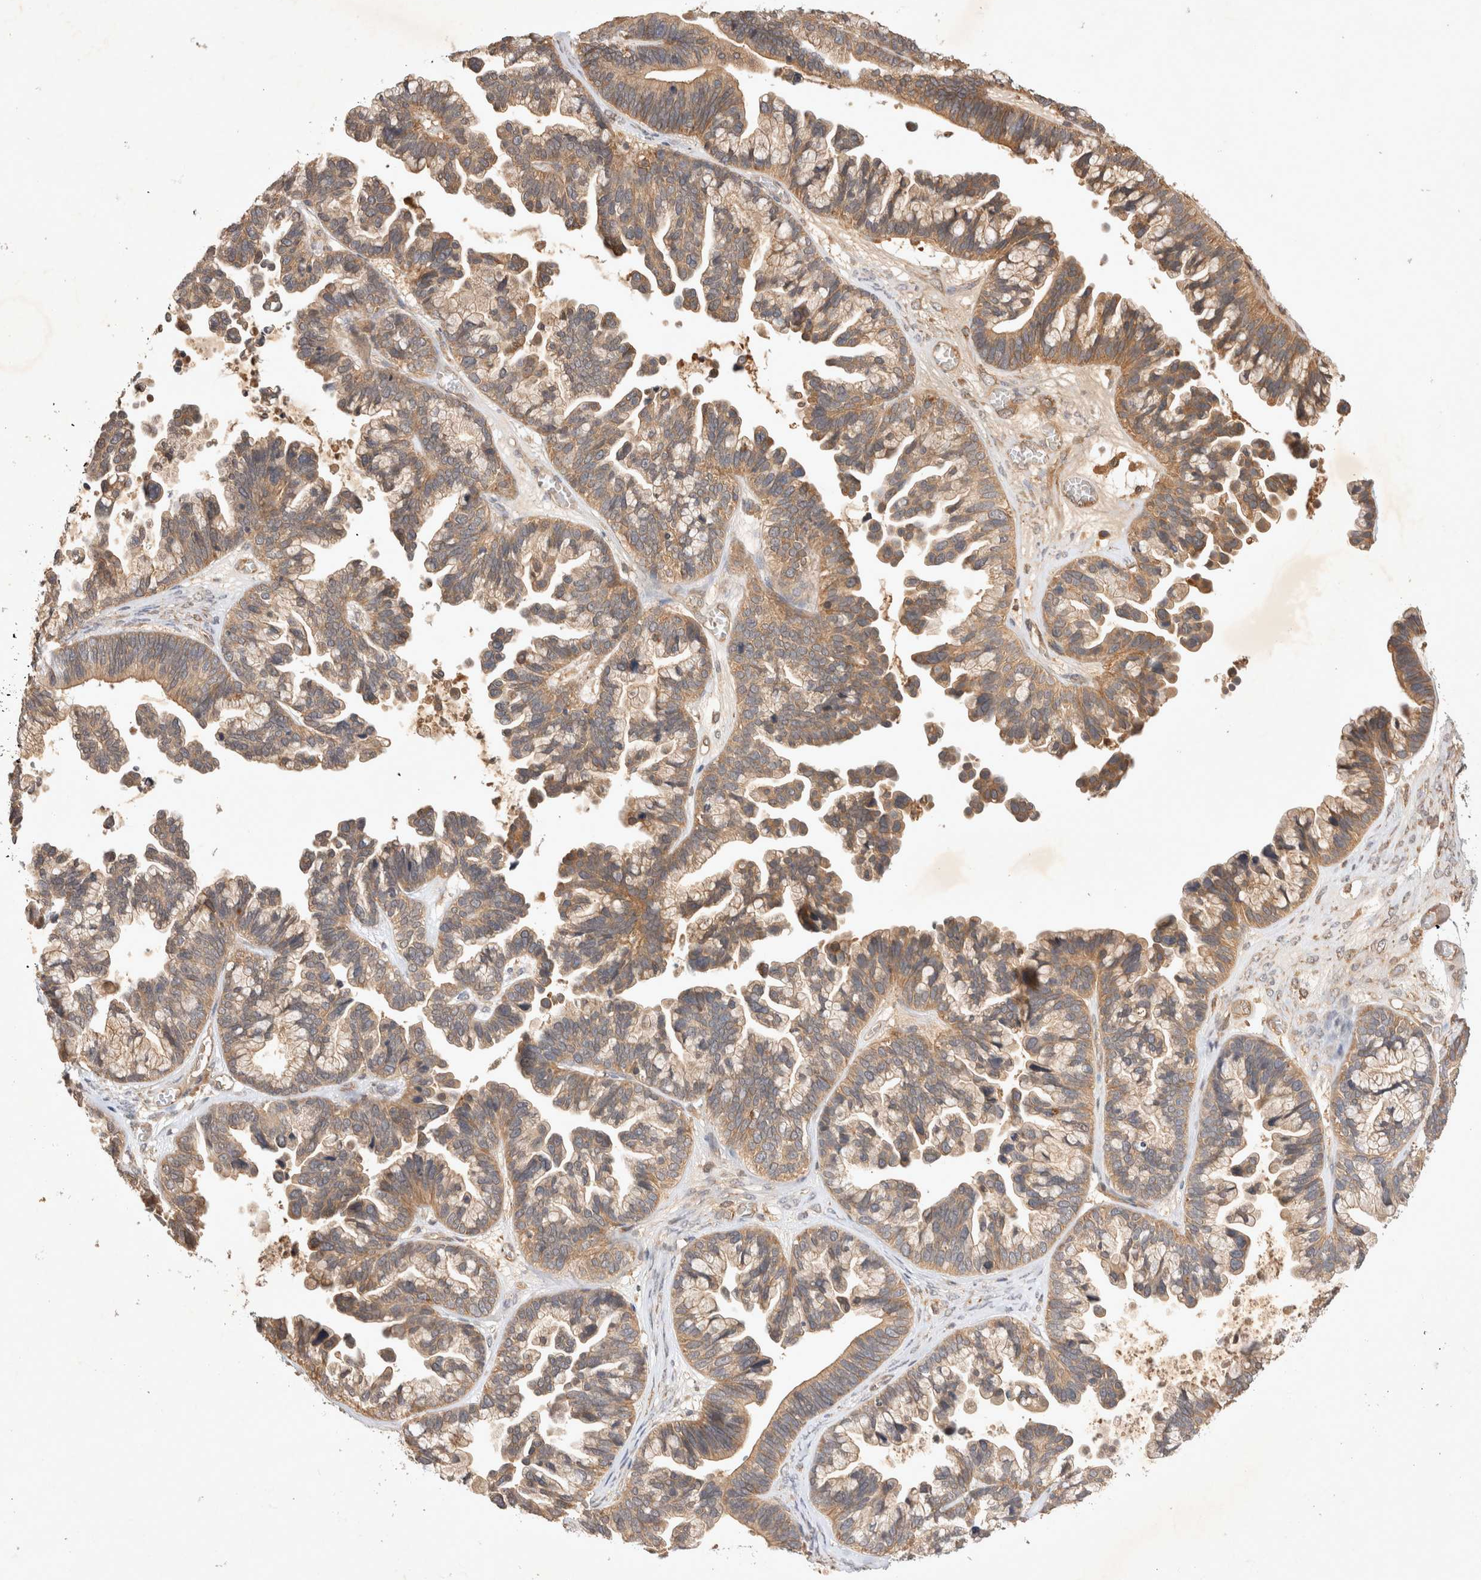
{"staining": {"intensity": "moderate", "quantity": ">75%", "location": "cytoplasmic/membranous"}, "tissue": "ovarian cancer", "cell_type": "Tumor cells", "image_type": "cancer", "snomed": [{"axis": "morphology", "description": "Cystadenocarcinoma, serous, NOS"}, {"axis": "topography", "description": "Ovary"}], "caption": "A photomicrograph of human ovarian cancer (serous cystadenocarcinoma) stained for a protein shows moderate cytoplasmic/membranous brown staining in tumor cells. (DAB (3,3'-diaminobenzidine) = brown stain, brightfield microscopy at high magnification).", "gene": "YES1", "patient": {"sex": "female", "age": 56}}